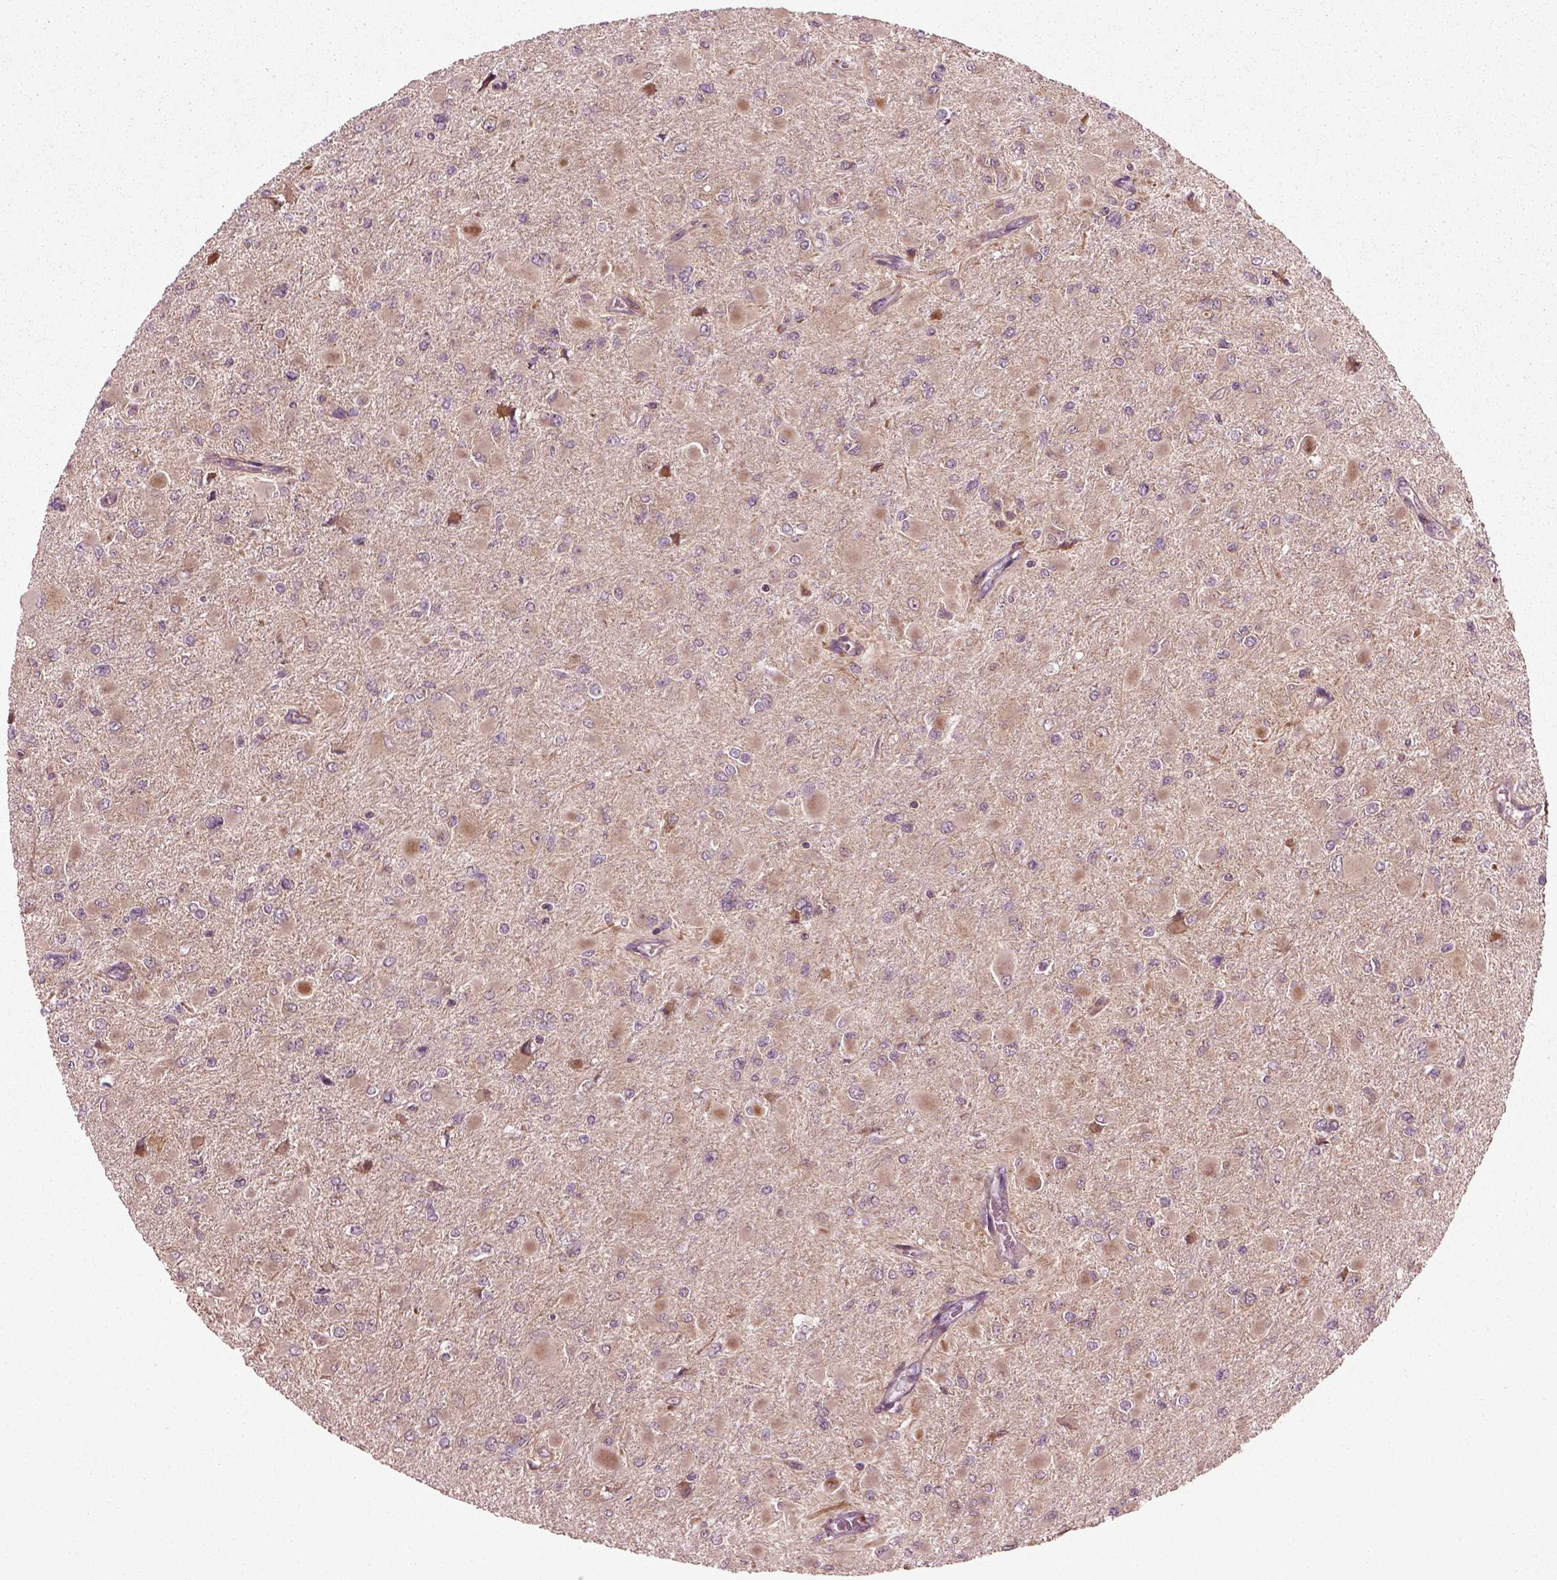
{"staining": {"intensity": "weak", "quantity": ">75%", "location": "cytoplasmic/membranous"}, "tissue": "glioma", "cell_type": "Tumor cells", "image_type": "cancer", "snomed": [{"axis": "morphology", "description": "Glioma, malignant, High grade"}, {"axis": "topography", "description": "Cerebral cortex"}], "caption": "This histopathology image reveals immunohistochemistry (IHC) staining of malignant glioma (high-grade), with low weak cytoplasmic/membranous positivity in about >75% of tumor cells.", "gene": "PLCD3", "patient": {"sex": "female", "age": 36}}